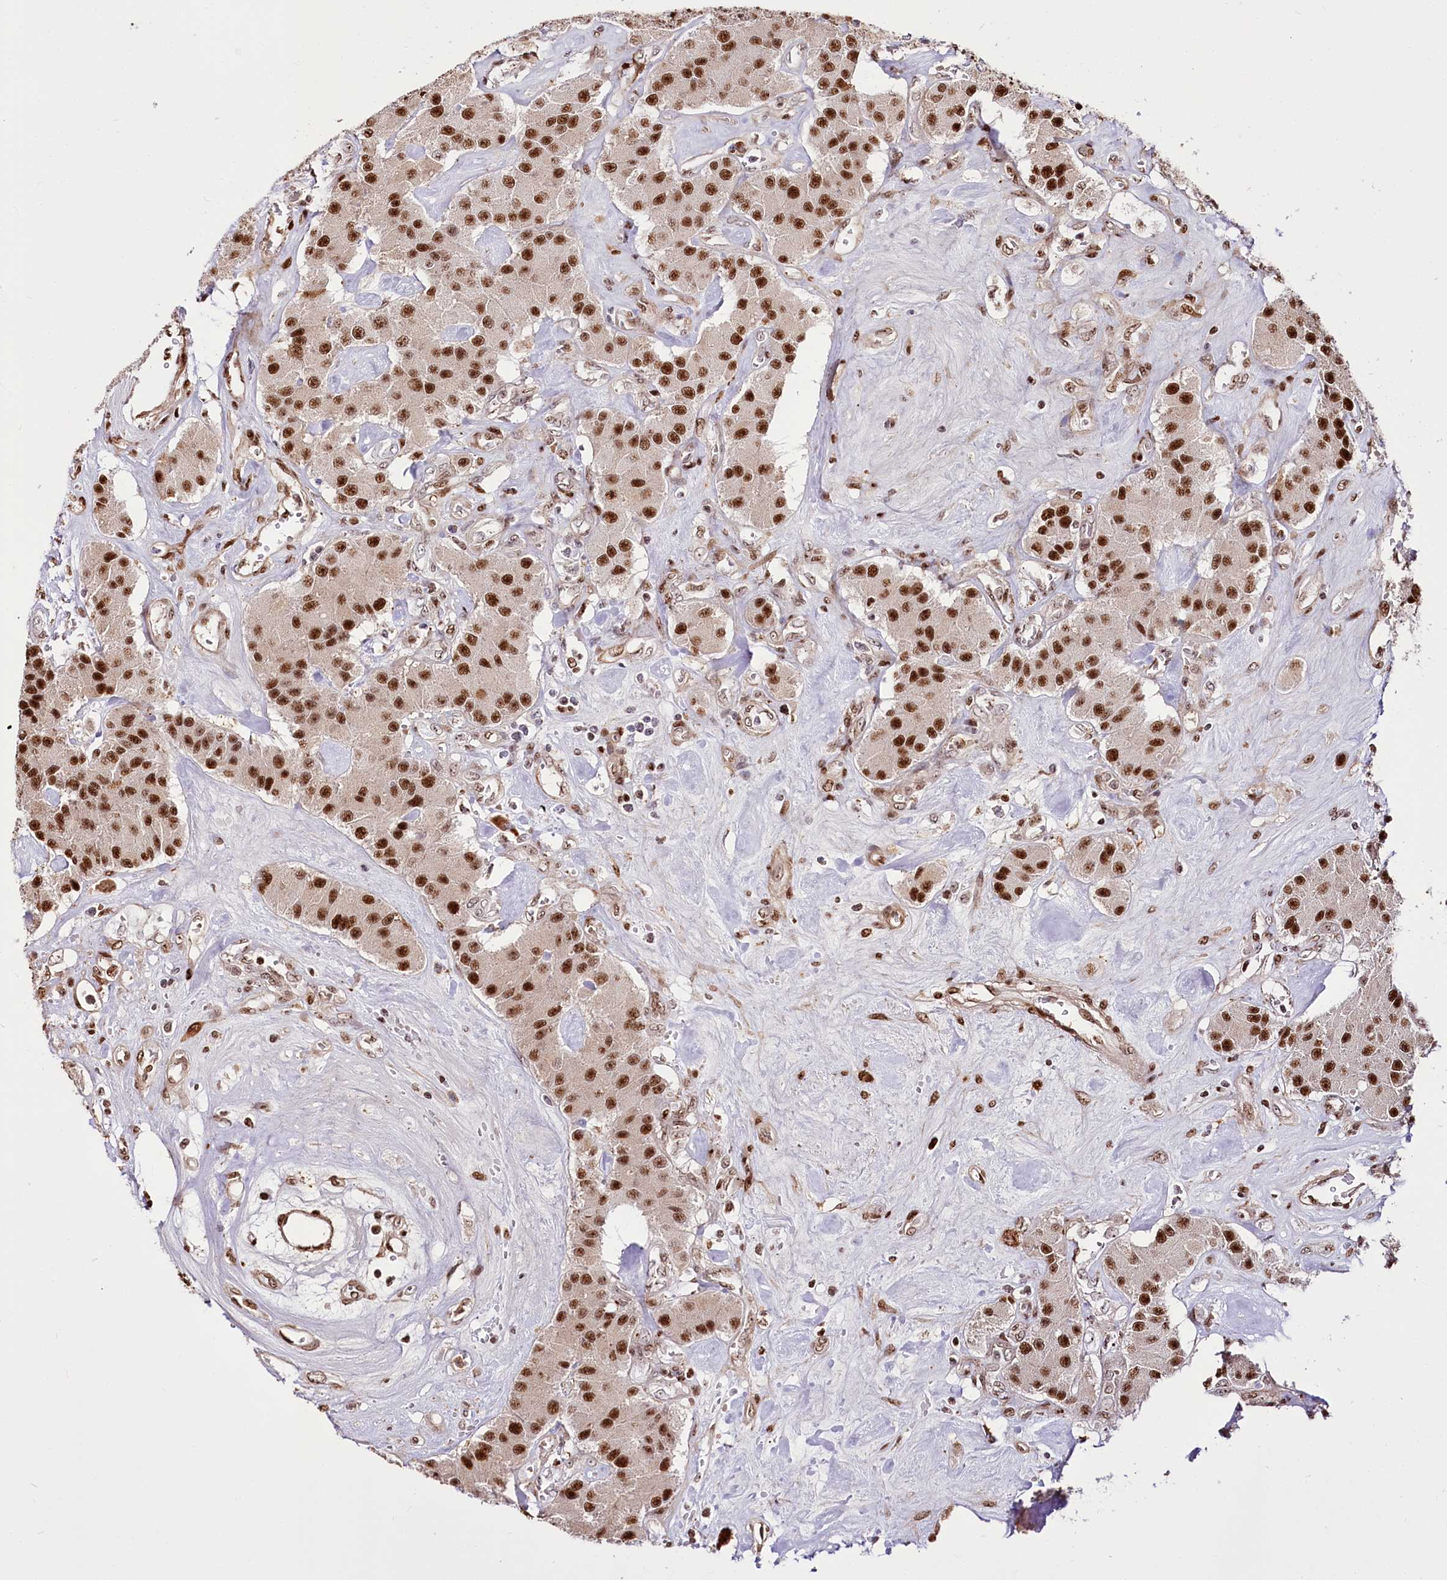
{"staining": {"intensity": "strong", "quantity": ">75%", "location": "nuclear"}, "tissue": "carcinoid", "cell_type": "Tumor cells", "image_type": "cancer", "snomed": [{"axis": "morphology", "description": "Carcinoid, malignant, NOS"}, {"axis": "topography", "description": "Pancreas"}], "caption": "Human carcinoid (malignant) stained with a brown dye displays strong nuclear positive staining in about >75% of tumor cells.", "gene": "PTMS", "patient": {"sex": "male", "age": 41}}